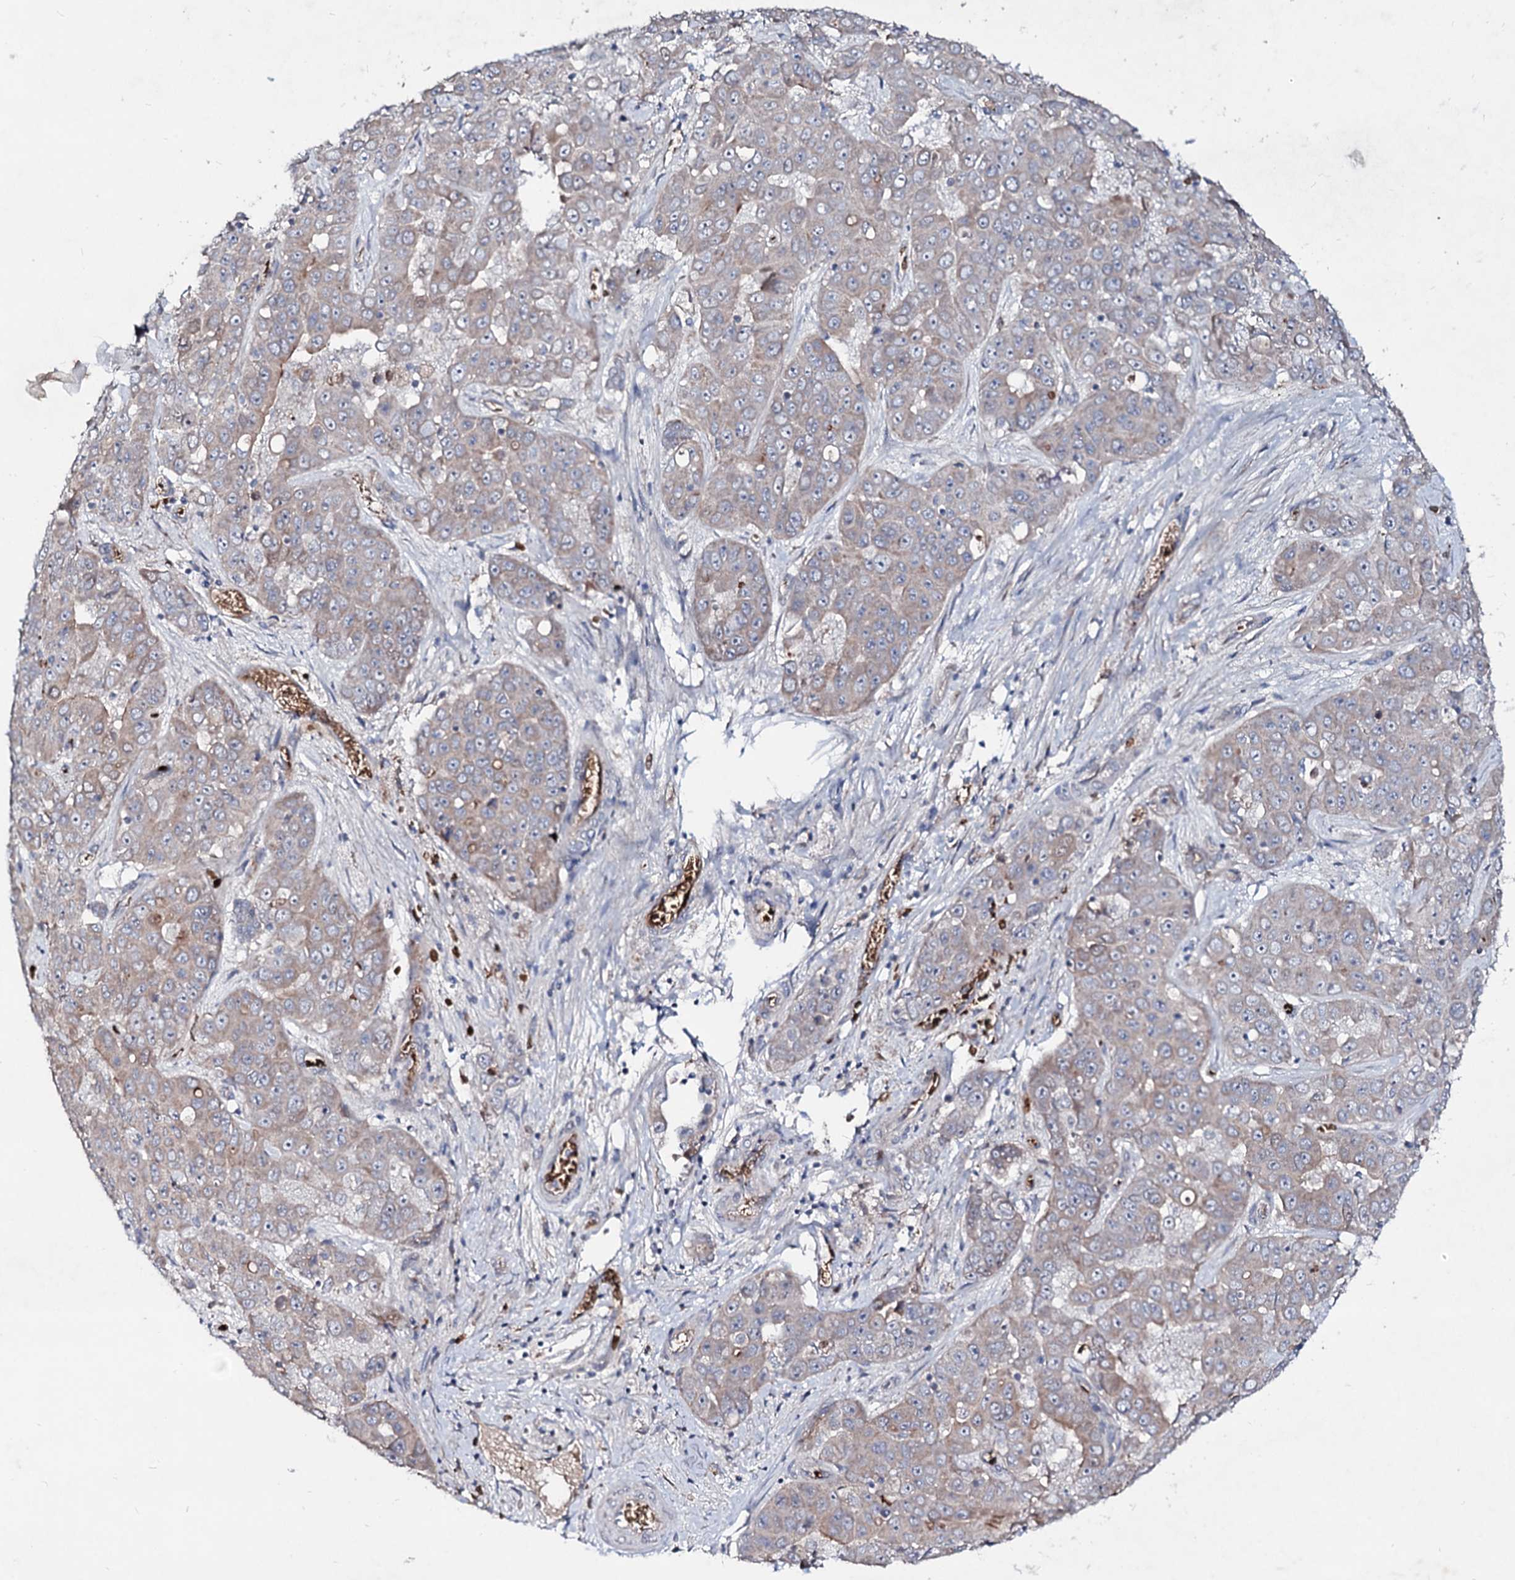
{"staining": {"intensity": "weak", "quantity": "25%-75%", "location": "cytoplasmic/membranous"}, "tissue": "liver cancer", "cell_type": "Tumor cells", "image_type": "cancer", "snomed": [{"axis": "morphology", "description": "Cholangiocarcinoma"}, {"axis": "topography", "description": "Liver"}], "caption": "Weak cytoplasmic/membranous protein expression is present in about 25%-75% of tumor cells in liver cancer.", "gene": "RNF6", "patient": {"sex": "female", "age": 52}}